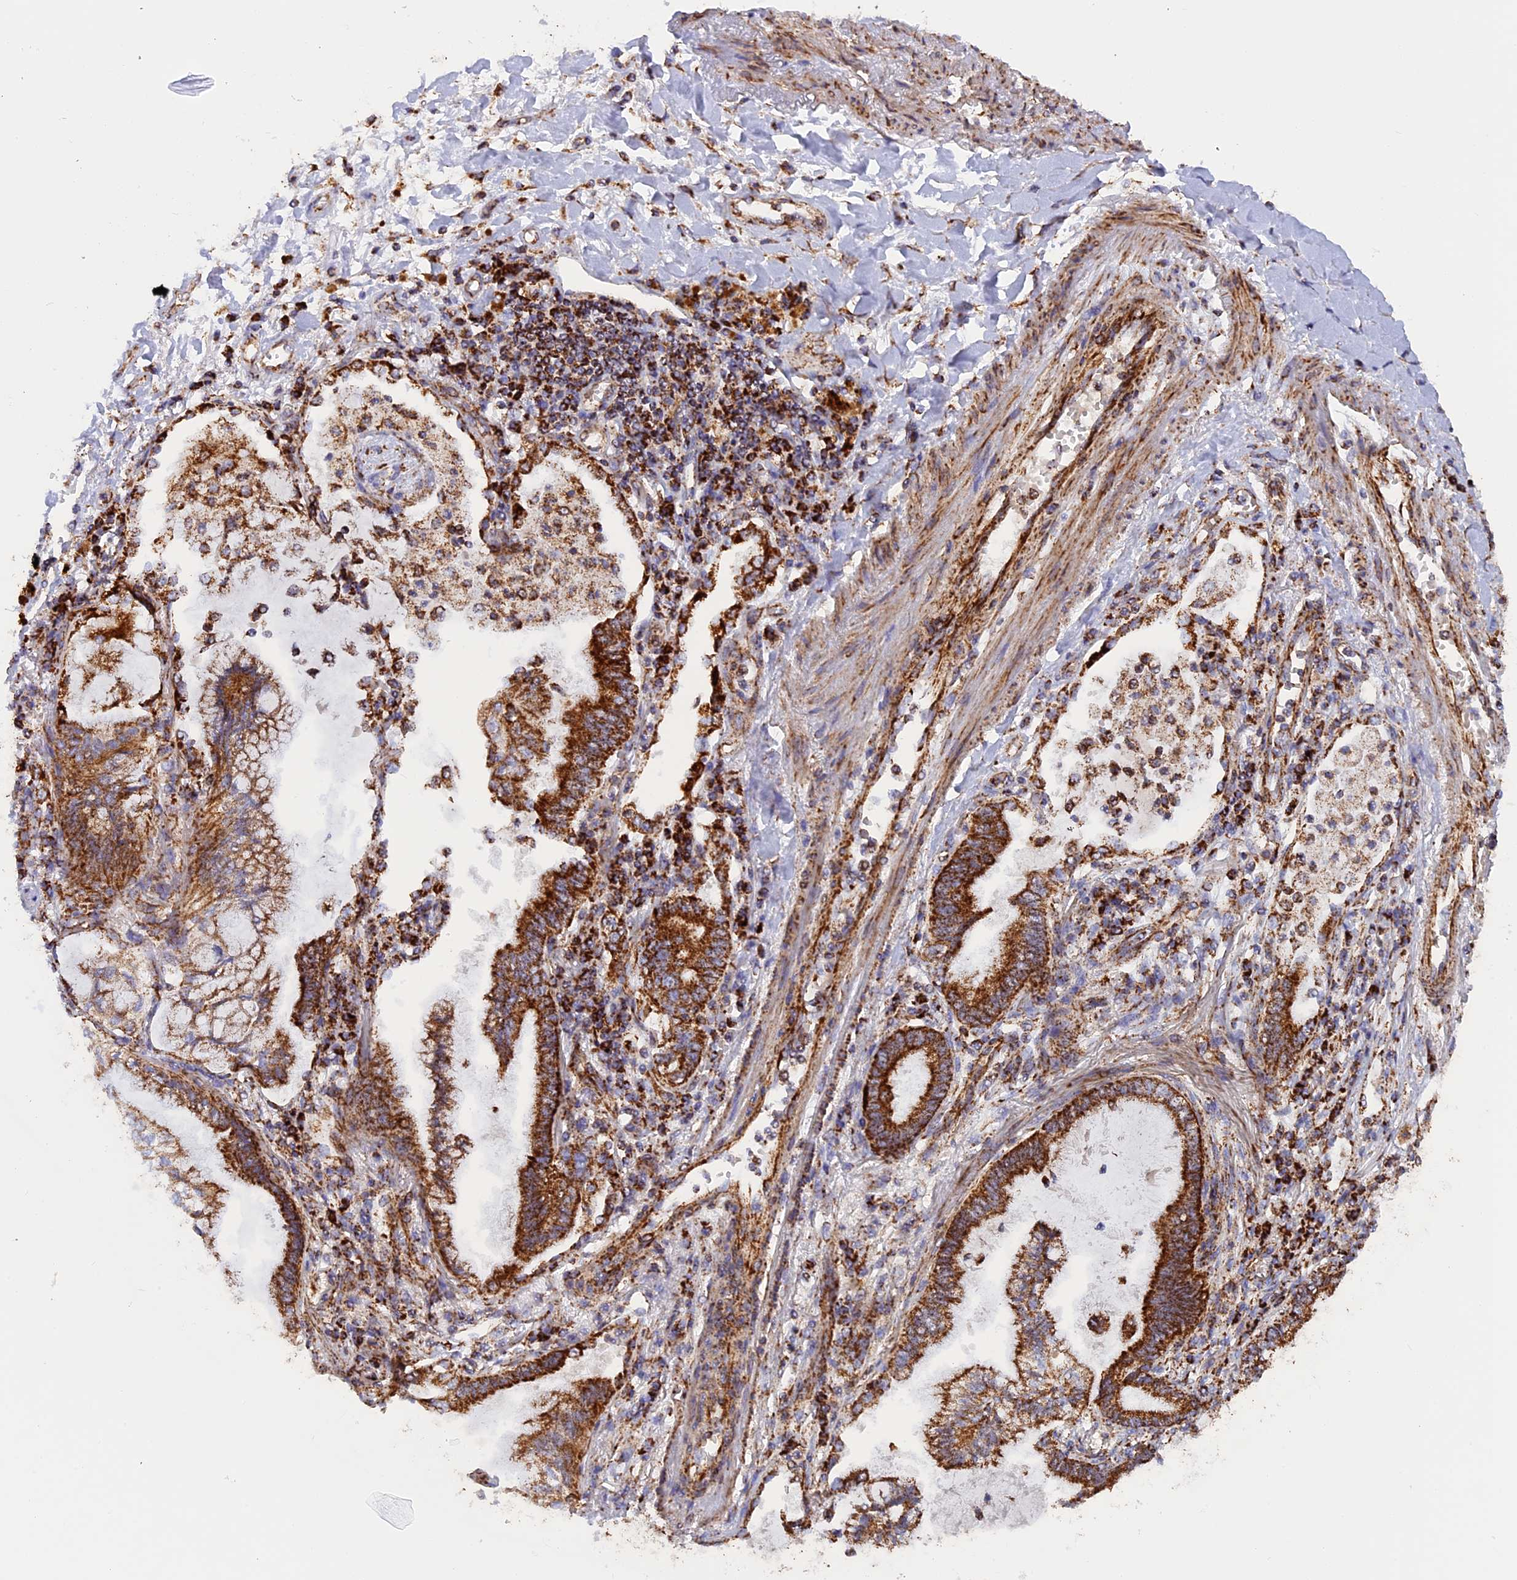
{"staining": {"intensity": "strong", "quantity": ">75%", "location": "cytoplasmic/membranous"}, "tissue": "lung cancer", "cell_type": "Tumor cells", "image_type": "cancer", "snomed": [{"axis": "morphology", "description": "Adenocarcinoma, NOS"}, {"axis": "topography", "description": "Lung"}], "caption": "Immunohistochemistry (IHC) image of lung adenocarcinoma stained for a protein (brown), which displays high levels of strong cytoplasmic/membranous positivity in about >75% of tumor cells.", "gene": "UQCRB", "patient": {"sex": "female", "age": 70}}